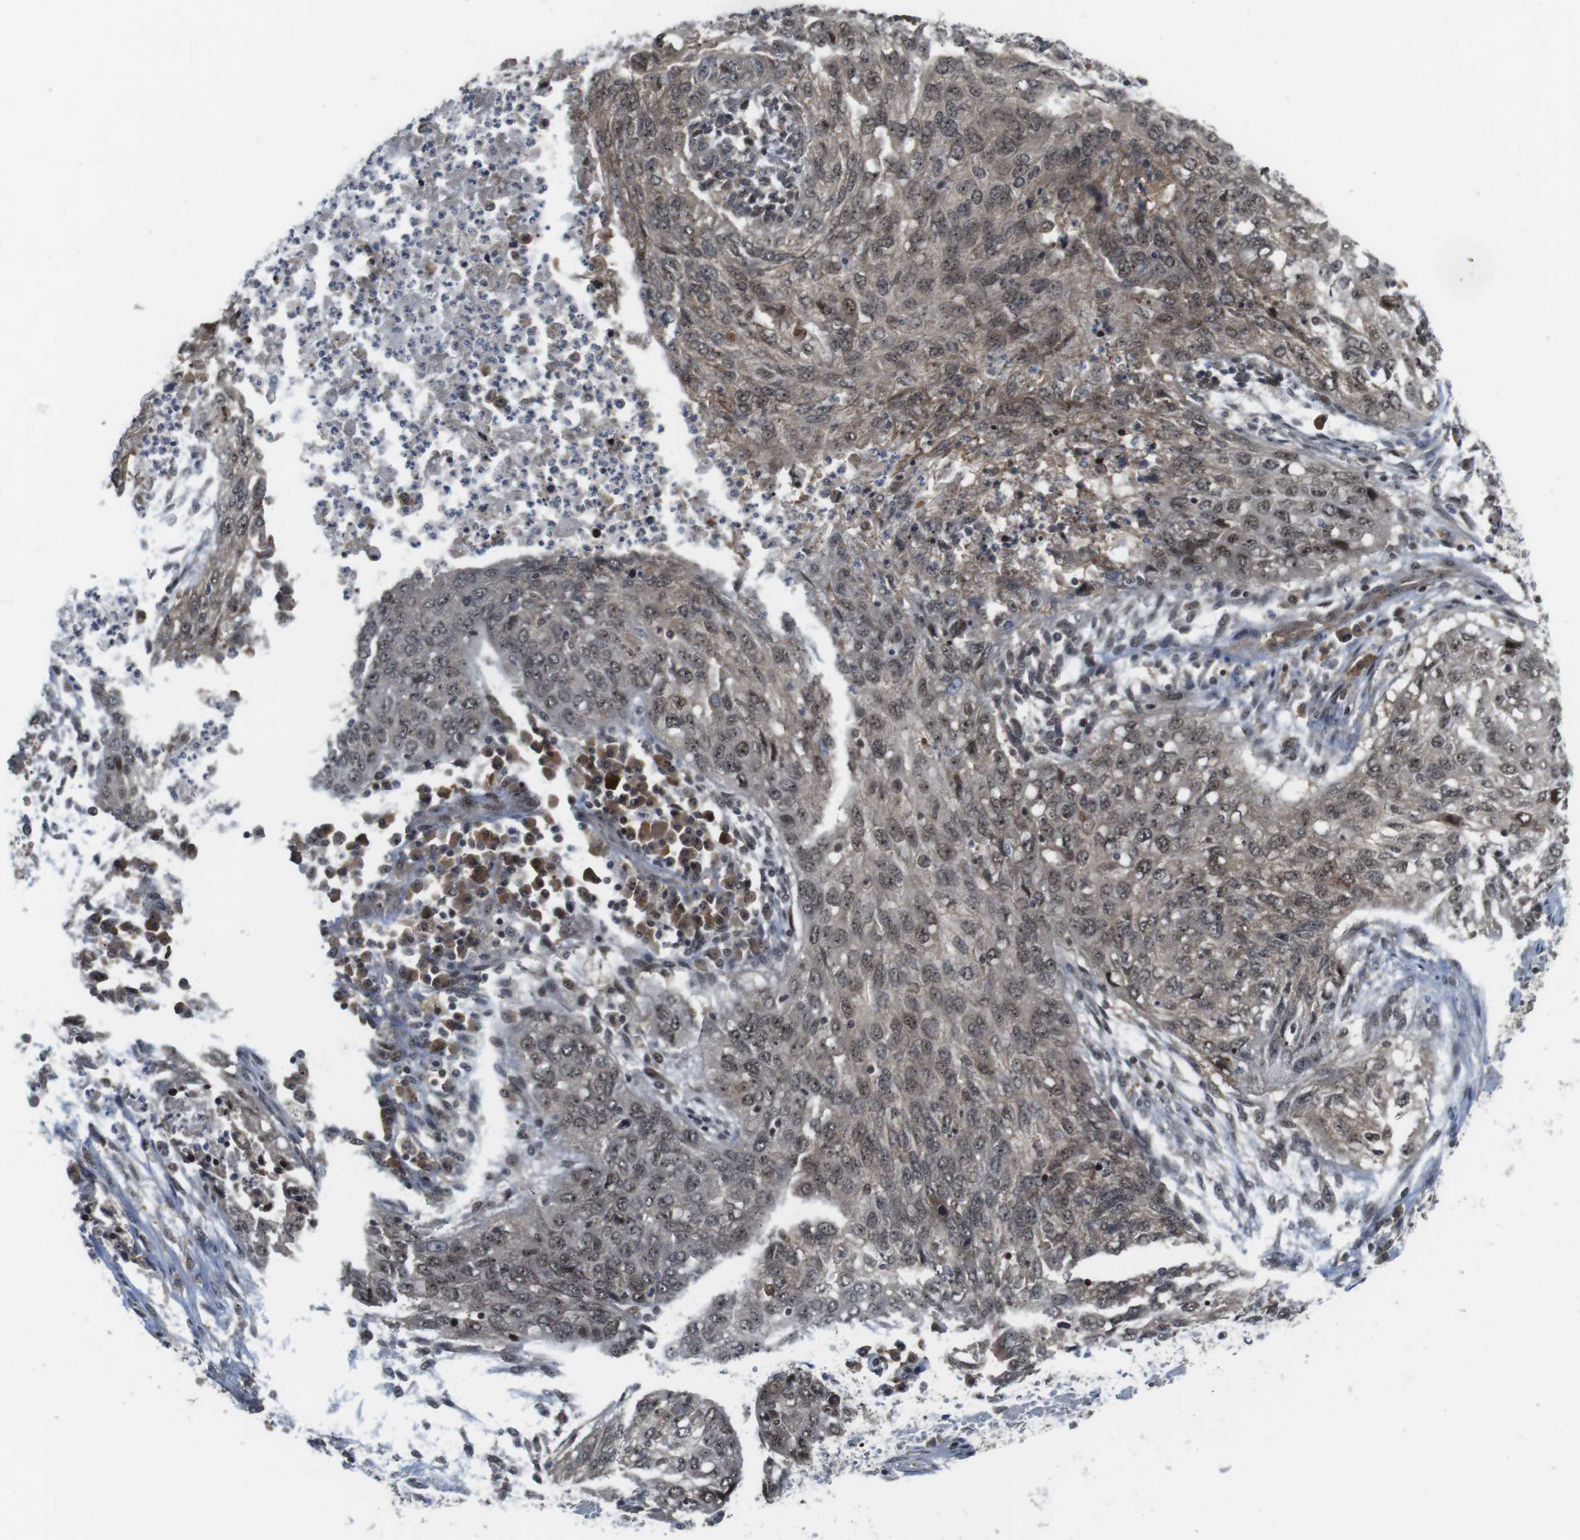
{"staining": {"intensity": "weak", "quantity": ">75%", "location": "cytoplasmic/membranous,nuclear"}, "tissue": "lung cancer", "cell_type": "Tumor cells", "image_type": "cancer", "snomed": [{"axis": "morphology", "description": "Squamous cell carcinoma, NOS"}, {"axis": "topography", "description": "Lung"}], "caption": "Squamous cell carcinoma (lung) stained with DAB (3,3'-diaminobenzidine) immunohistochemistry (IHC) reveals low levels of weak cytoplasmic/membranous and nuclear expression in approximately >75% of tumor cells.", "gene": "CC2D1A", "patient": {"sex": "female", "age": 63}}